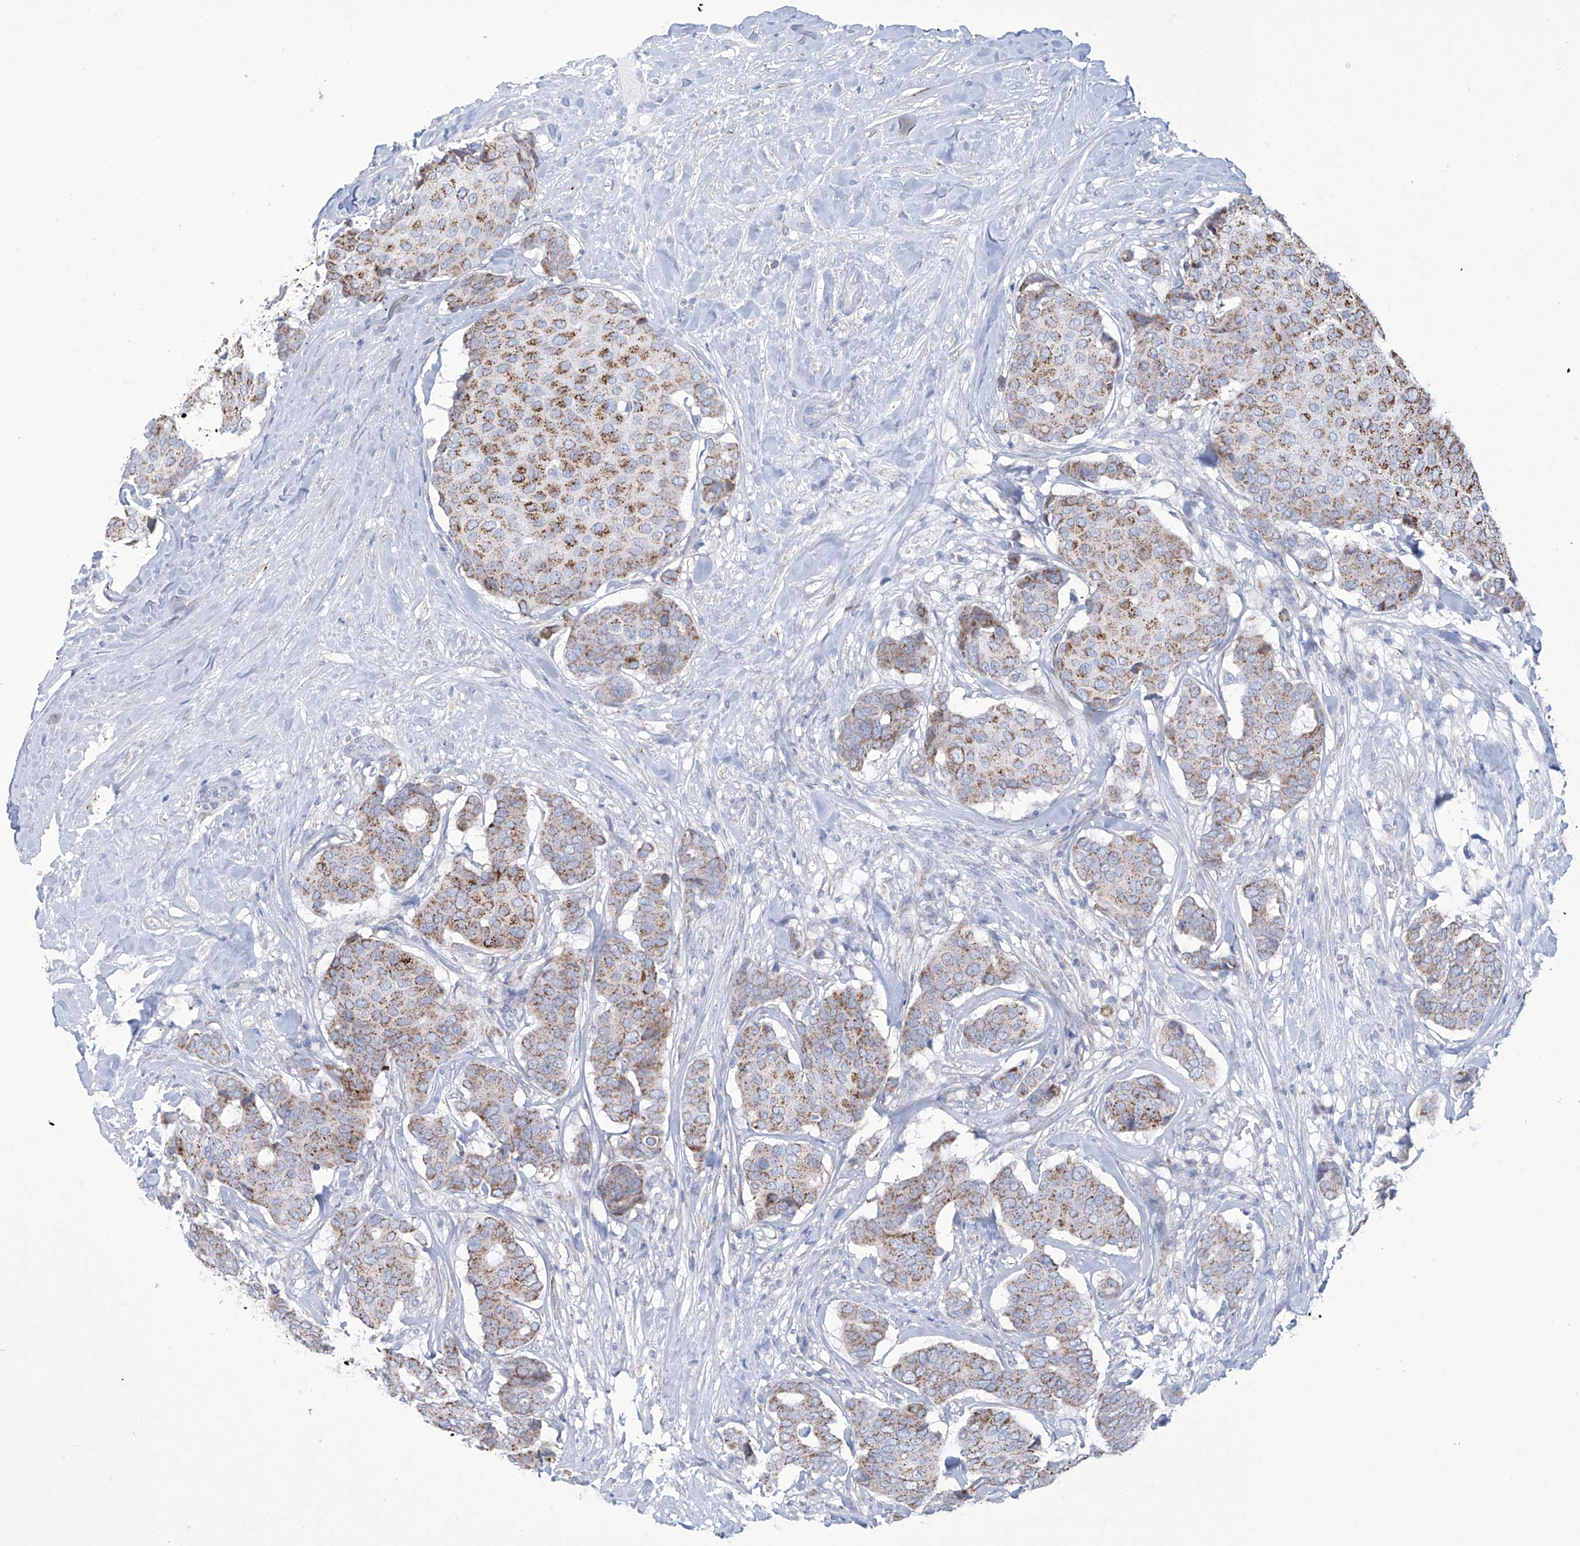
{"staining": {"intensity": "strong", "quantity": "25%-75%", "location": "cytoplasmic/membranous"}, "tissue": "breast cancer", "cell_type": "Tumor cells", "image_type": "cancer", "snomed": [{"axis": "morphology", "description": "Duct carcinoma"}, {"axis": "topography", "description": "Breast"}], "caption": "IHC photomicrograph of human breast cancer stained for a protein (brown), which displays high levels of strong cytoplasmic/membranous expression in about 25%-75% of tumor cells.", "gene": "ALDH6A1", "patient": {"sex": "female", "age": 75}}